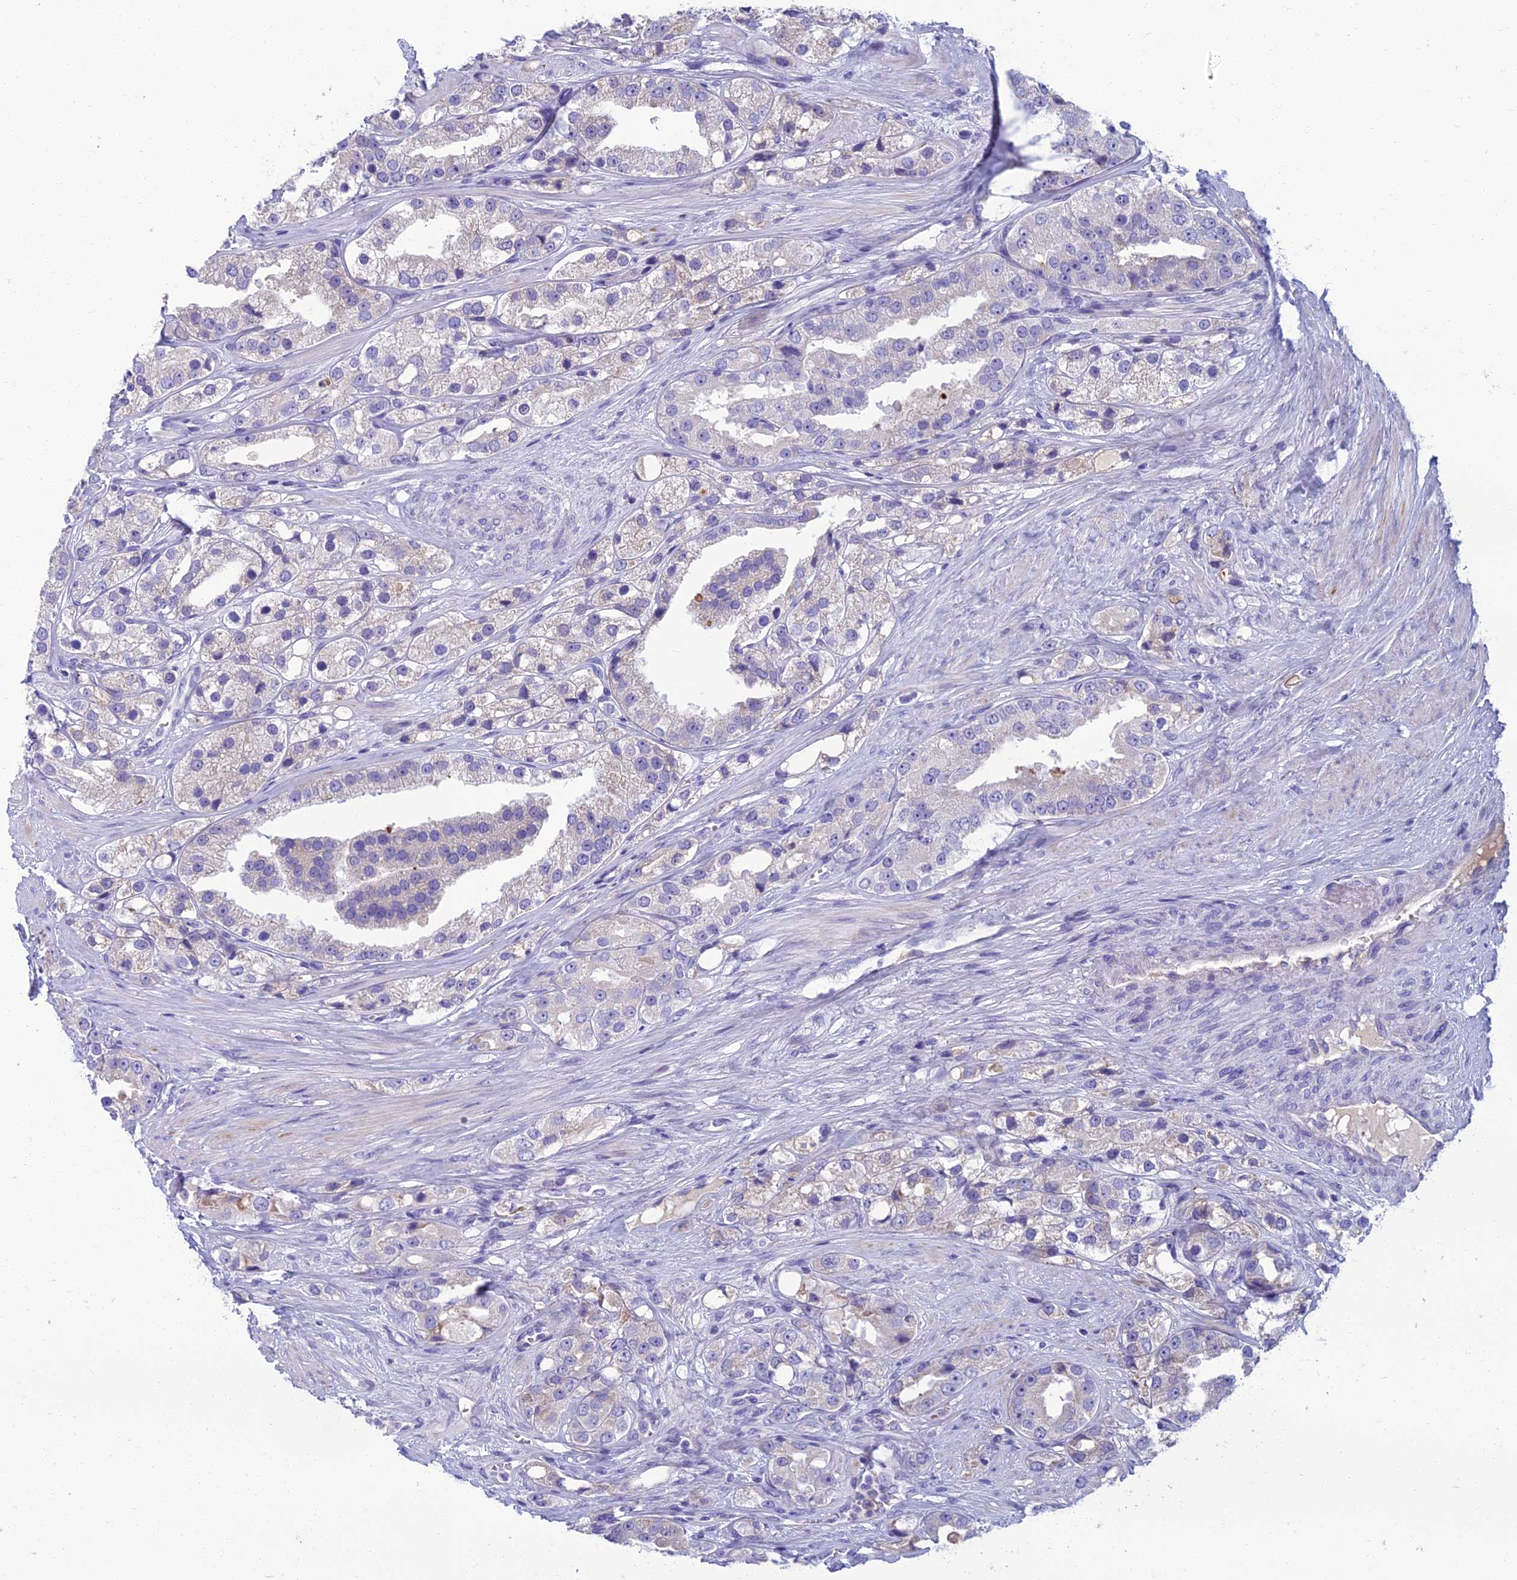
{"staining": {"intensity": "negative", "quantity": "none", "location": "none"}, "tissue": "prostate cancer", "cell_type": "Tumor cells", "image_type": "cancer", "snomed": [{"axis": "morphology", "description": "Adenocarcinoma, NOS"}, {"axis": "topography", "description": "Prostate"}], "caption": "Immunohistochemical staining of human prostate cancer (adenocarcinoma) shows no significant expression in tumor cells.", "gene": "SPTLC3", "patient": {"sex": "male", "age": 79}}